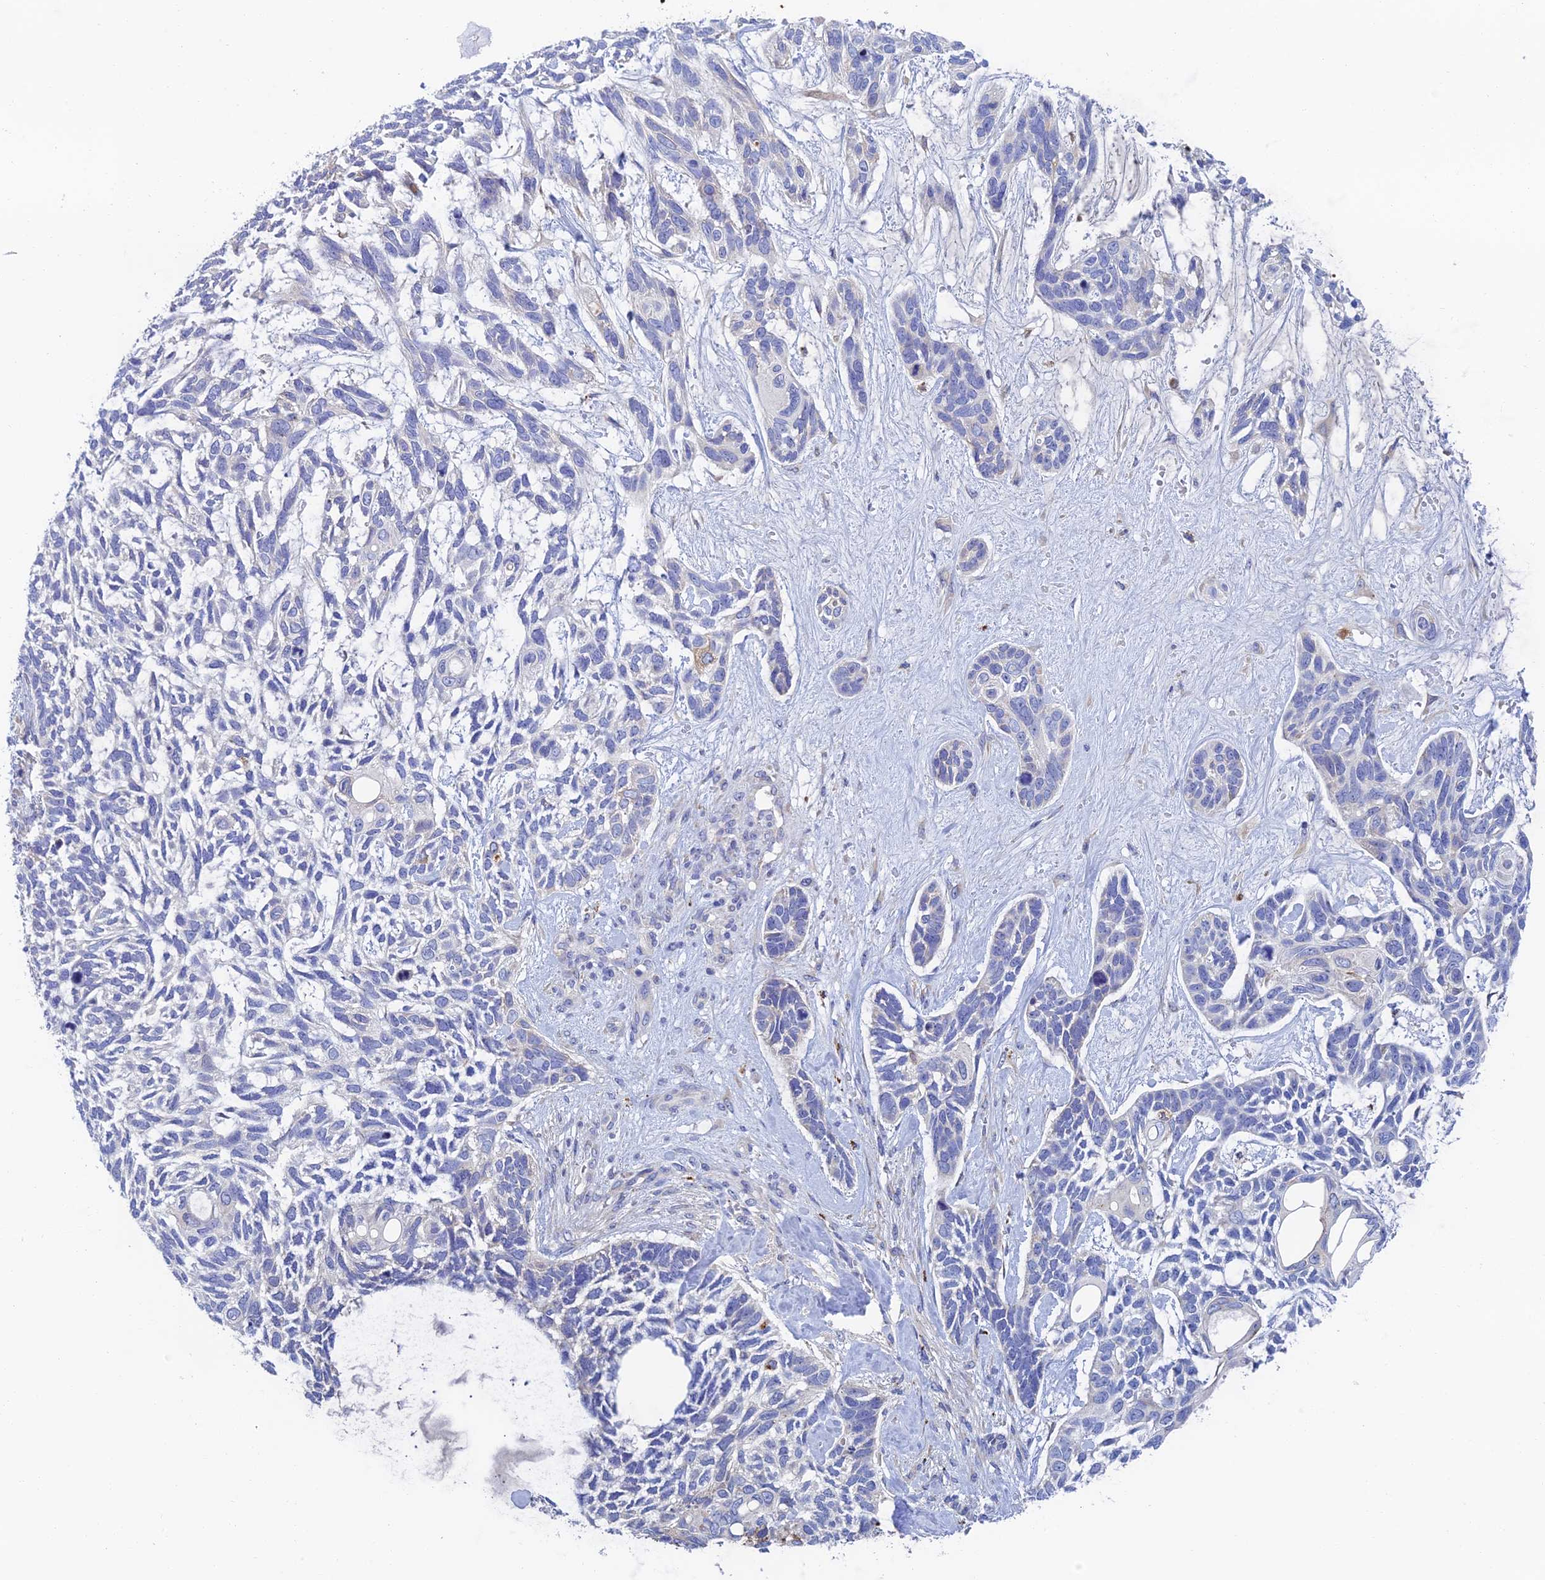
{"staining": {"intensity": "negative", "quantity": "none", "location": "none"}, "tissue": "skin cancer", "cell_type": "Tumor cells", "image_type": "cancer", "snomed": [{"axis": "morphology", "description": "Basal cell carcinoma"}, {"axis": "topography", "description": "Skin"}], "caption": "Immunohistochemical staining of human basal cell carcinoma (skin) exhibits no significant expression in tumor cells. (DAB (3,3'-diaminobenzidine) immunohistochemistry (IHC) visualized using brightfield microscopy, high magnification).", "gene": "RPGRIP1L", "patient": {"sex": "male", "age": 88}}